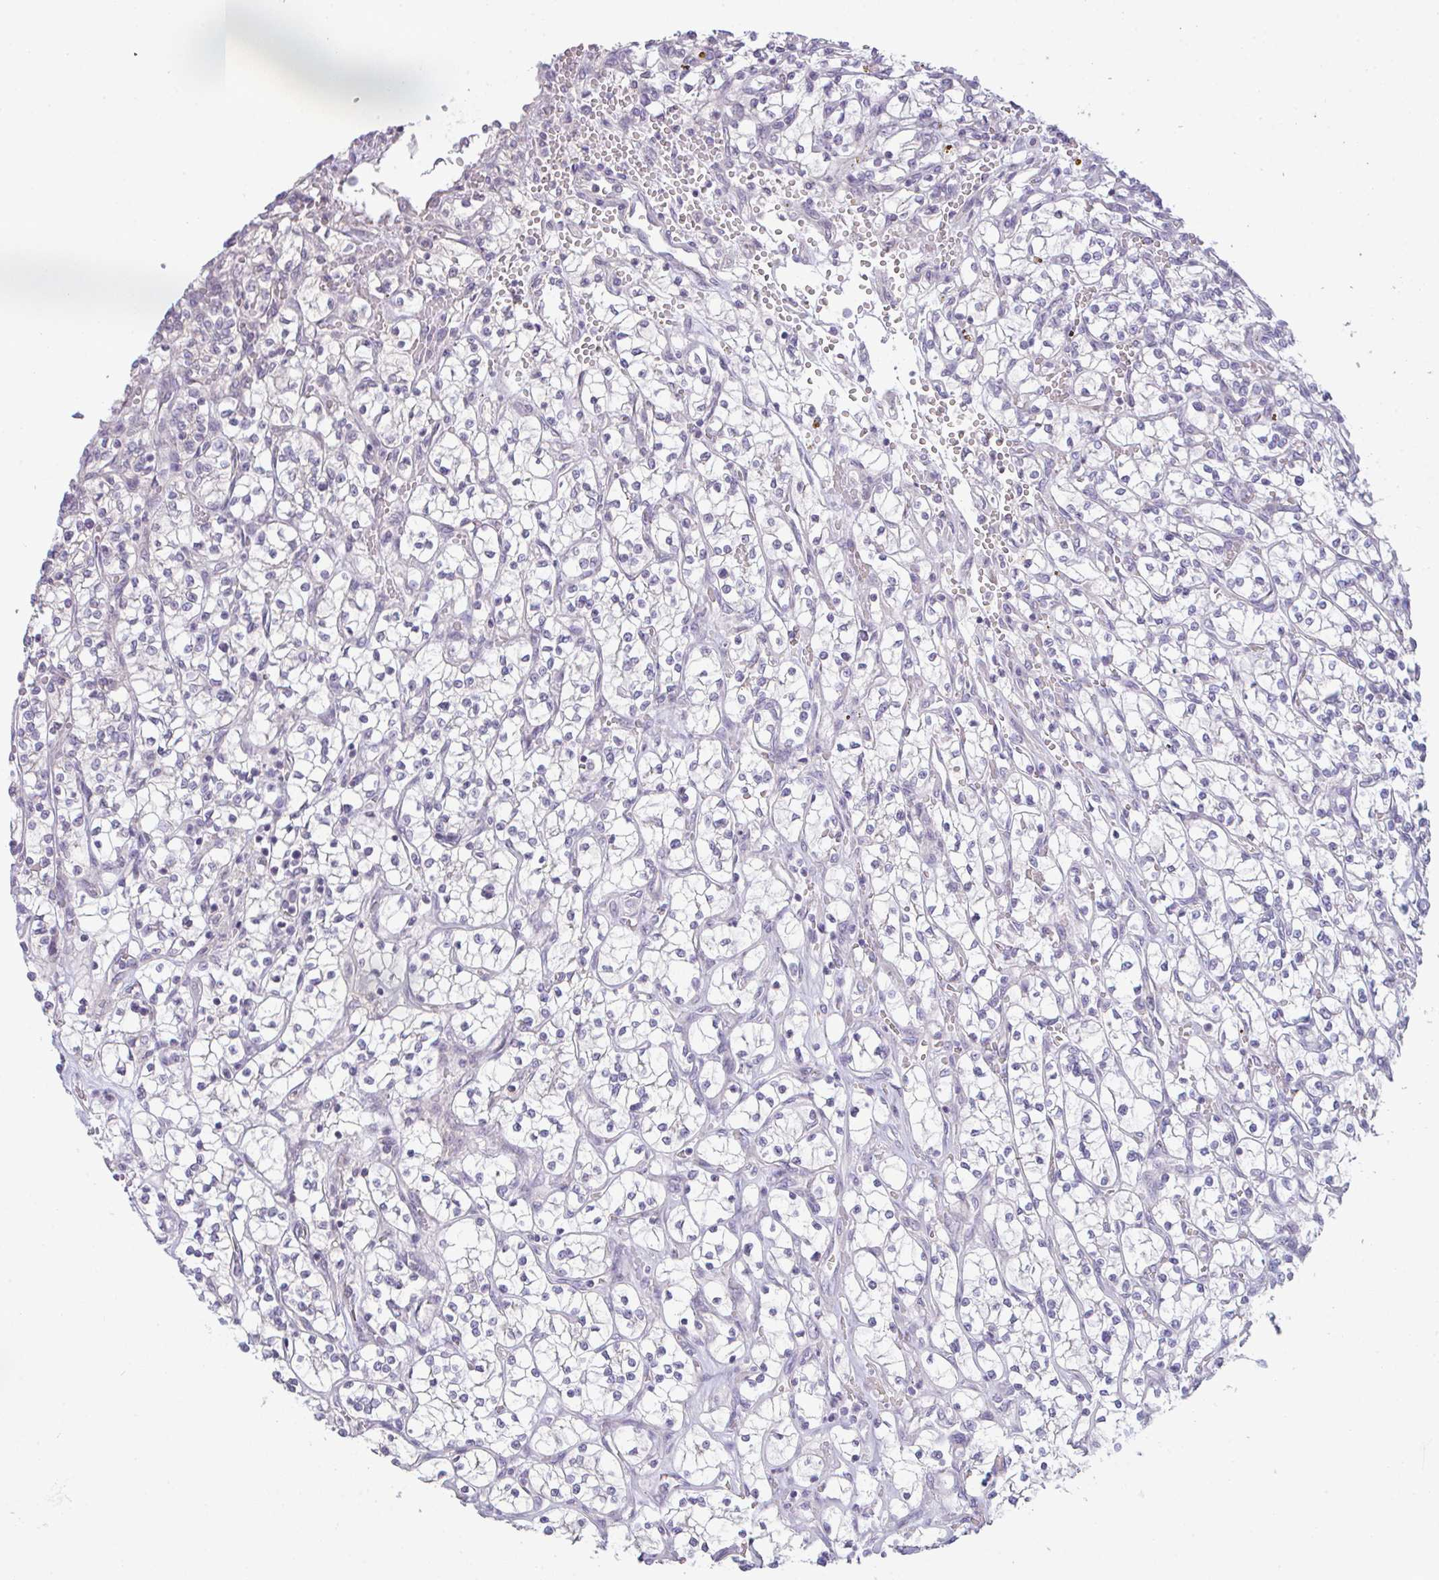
{"staining": {"intensity": "negative", "quantity": "none", "location": "none"}, "tissue": "renal cancer", "cell_type": "Tumor cells", "image_type": "cancer", "snomed": [{"axis": "morphology", "description": "Adenocarcinoma, NOS"}, {"axis": "topography", "description": "Kidney"}], "caption": "Renal cancer (adenocarcinoma) stained for a protein using immunohistochemistry exhibits no expression tumor cells.", "gene": "CSE1L", "patient": {"sex": "female", "age": 64}}